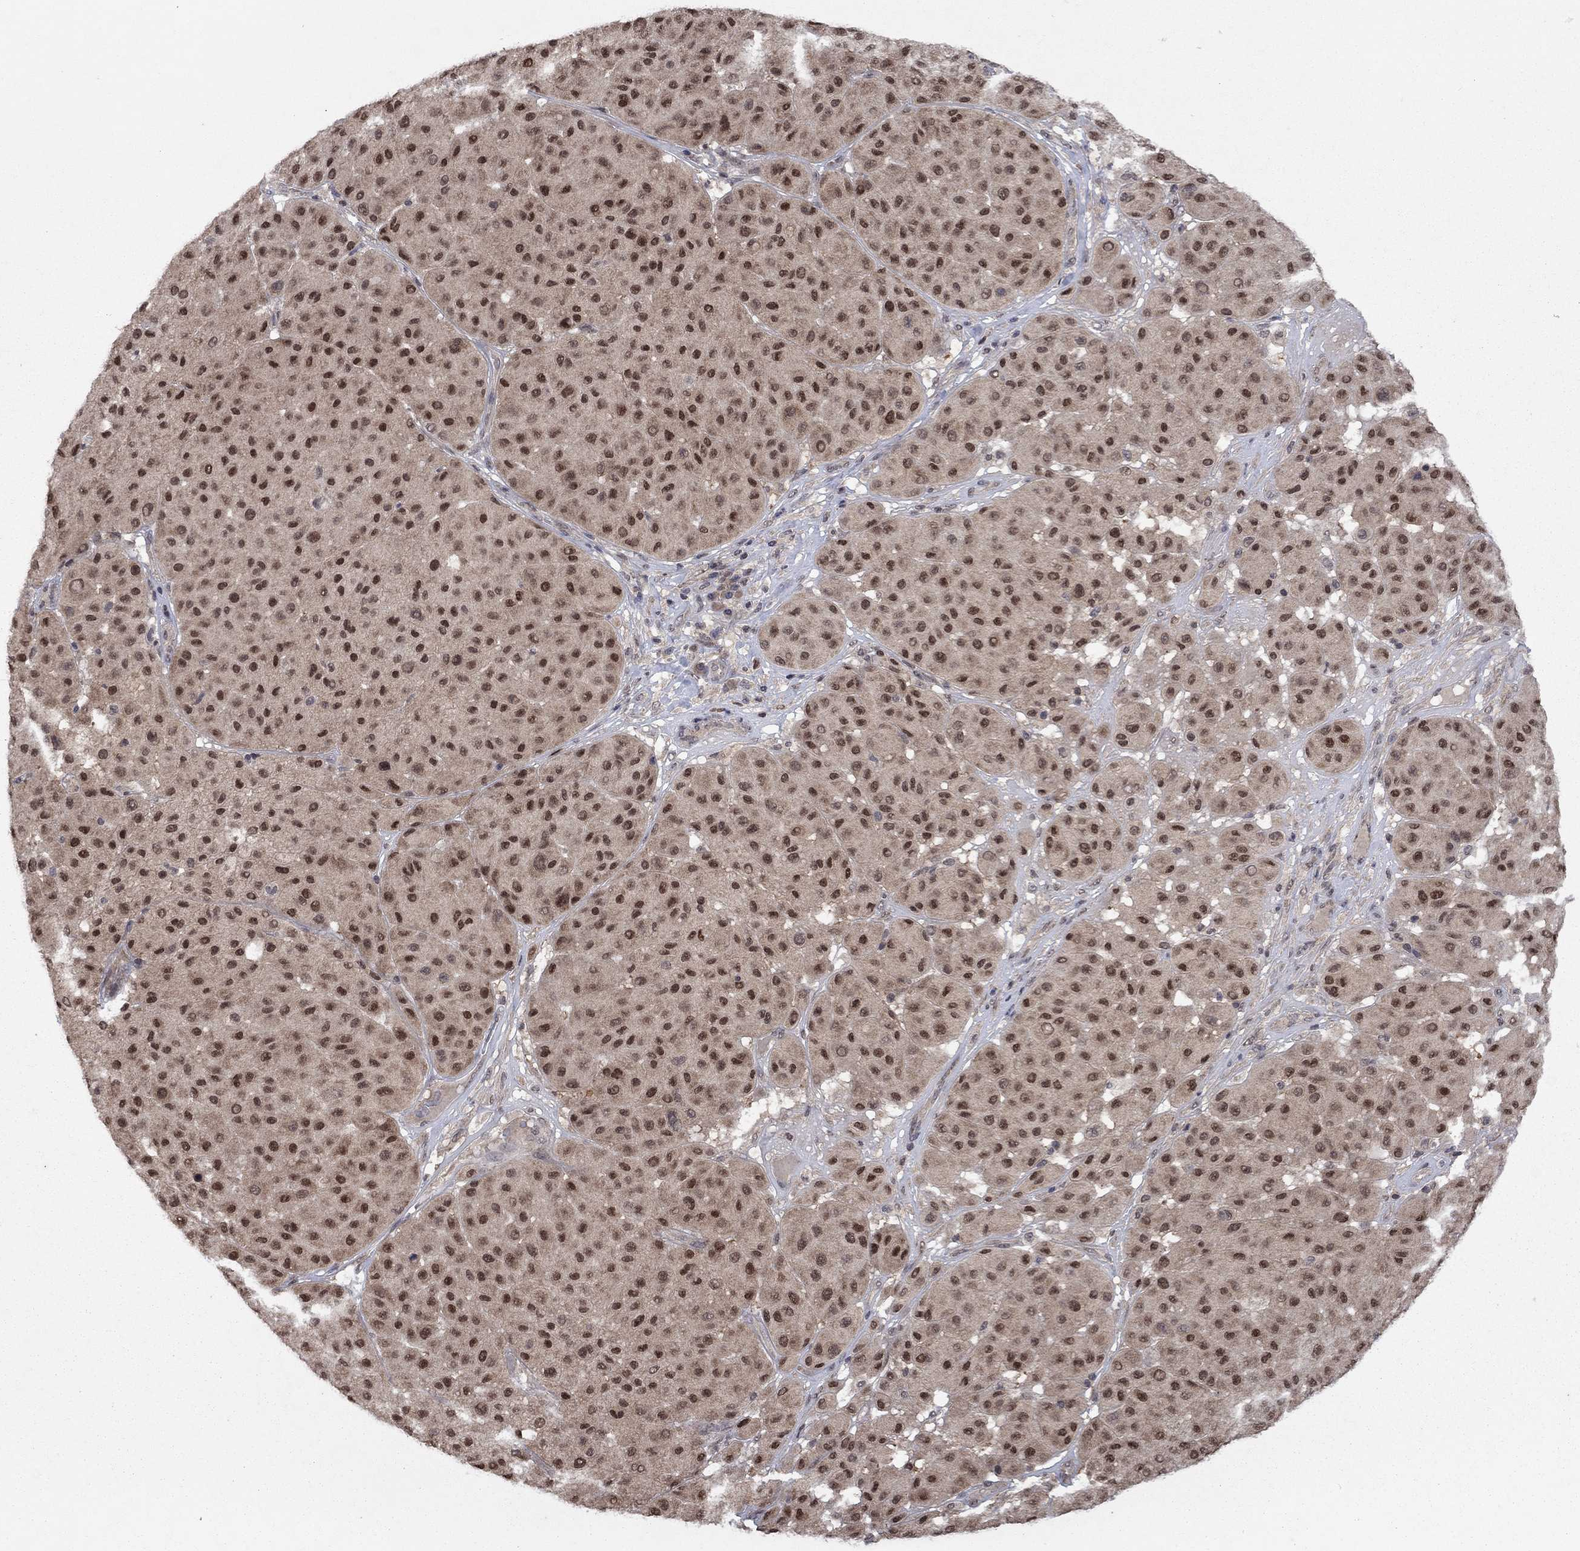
{"staining": {"intensity": "strong", "quantity": "25%-75%", "location": "nuclear"}, "tissue": "melanoma", "cell_type": "Tumor cells", "image_type": "cancer", "snomed": [{"axis": "morphology", "description": "Malignant melanoma, Metastatic site"}, {"axis": "topography", "description": "Smooth muscle"}], "caption": "The micrograph demonstrates immunohistochemical staining of melanoma. There is strong nuclear expression is appreciated in about 25%-75% of tumor cells.", "gene": "IAH1", "patient": {"sex": "male", "age": 41}}